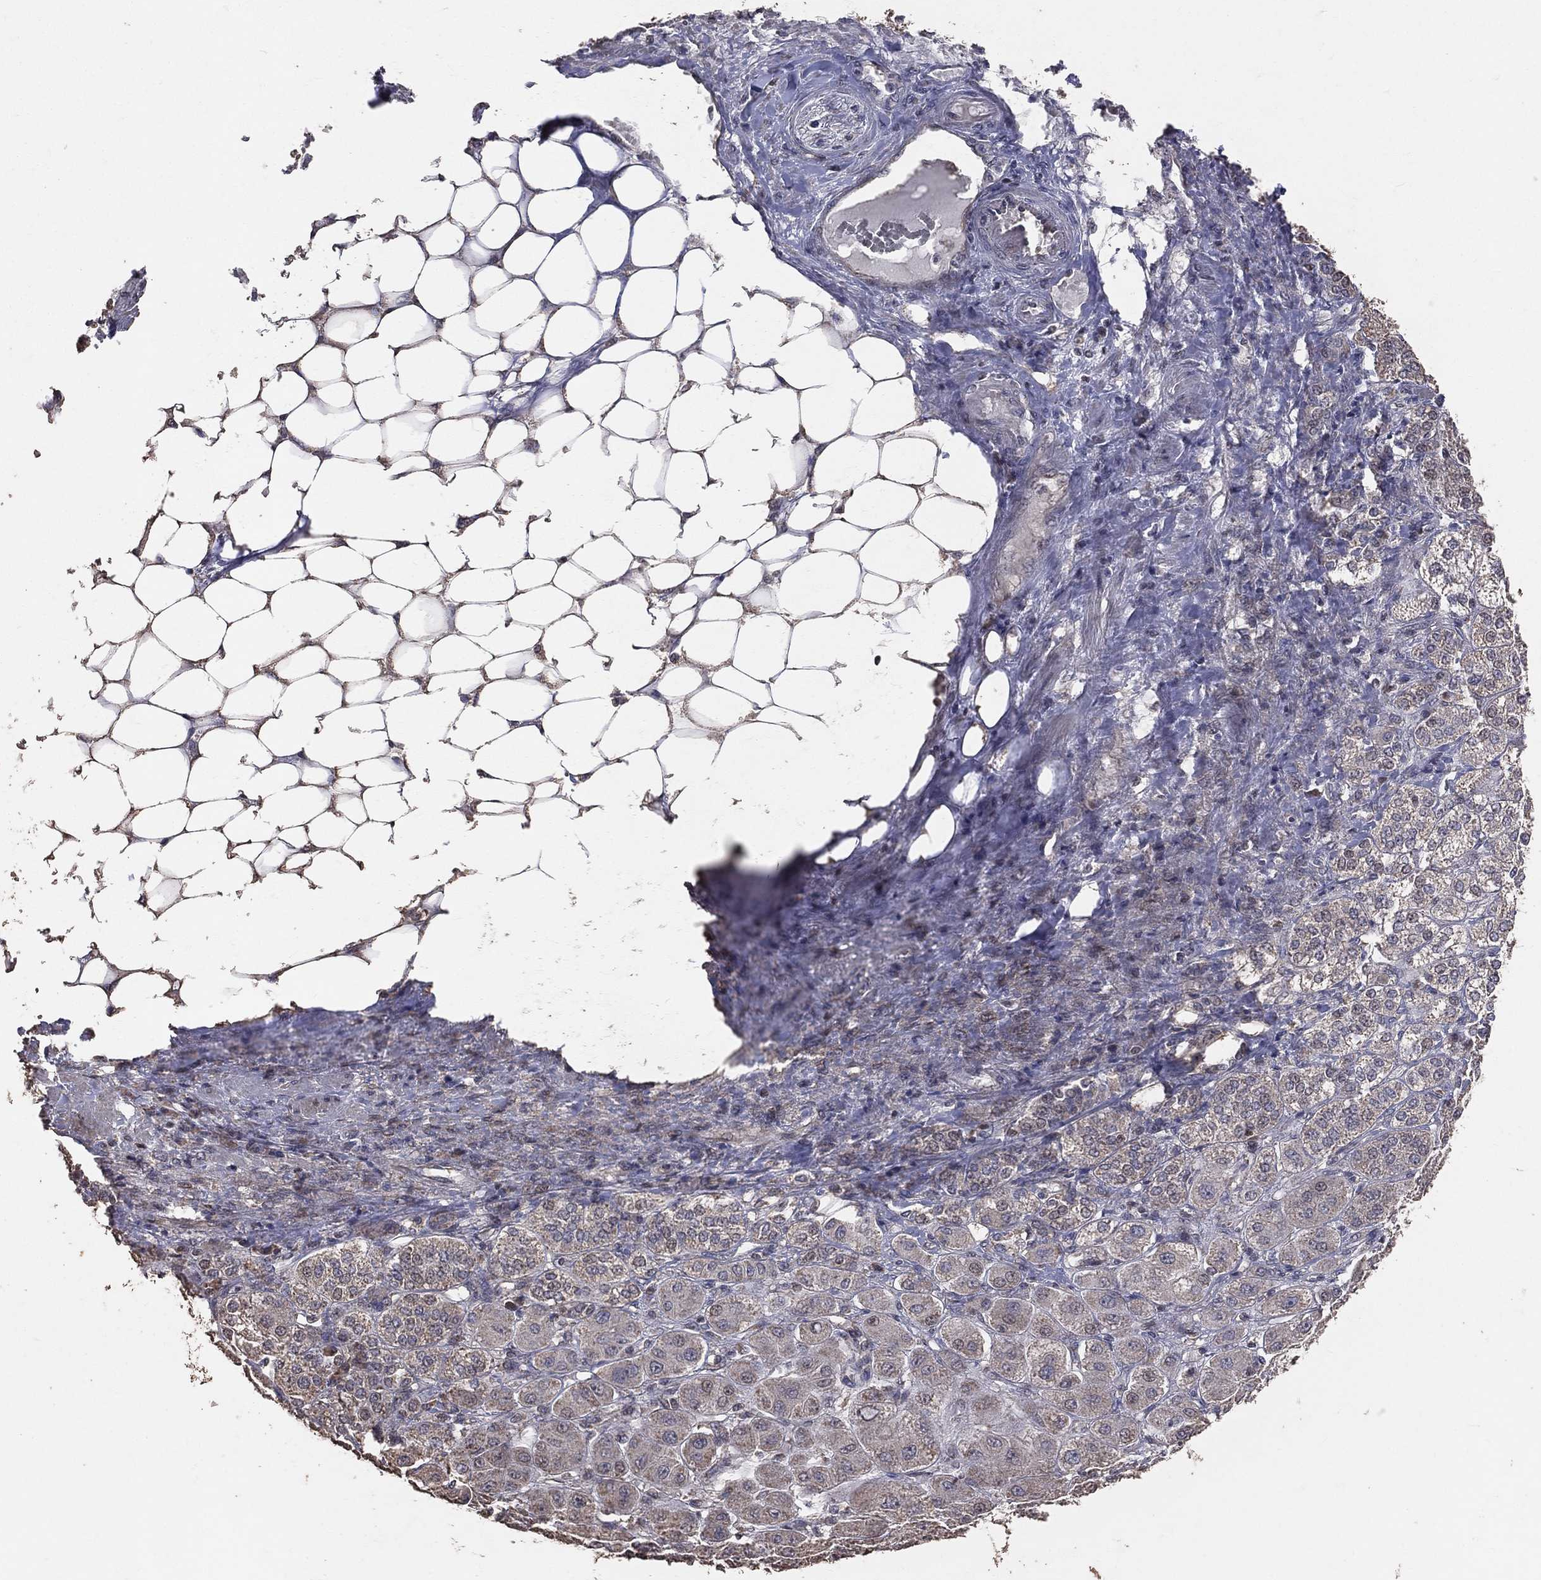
{"staining": {"intensity": "moderate", "quantity": "<25%", "location": "cytoplasmic/membranous"}, "tissue": "adrenal gland", "cell_type": "Glandular cells", "image_type": "normal", "snomed": [{"axis": "morphology", "description": "Normal tissue, NOS"}, {"axis": "topography", "description": "Adrenal gland"}], "caption": "Immunohistochemical staining of normal adrenal gland shows <25% levels of moderate cytoplasmic/membranous protein positivity in about <25% of glandular cells. The staining was performed using DAB (3,3'-diaminobenzidine) to visualize the protein expression in brown, while the nuclei were stained in blue with hematoxylin (Magnification: 20x).", "gene": "LY6K", "patient": {"sex": "male", "age": 70}}